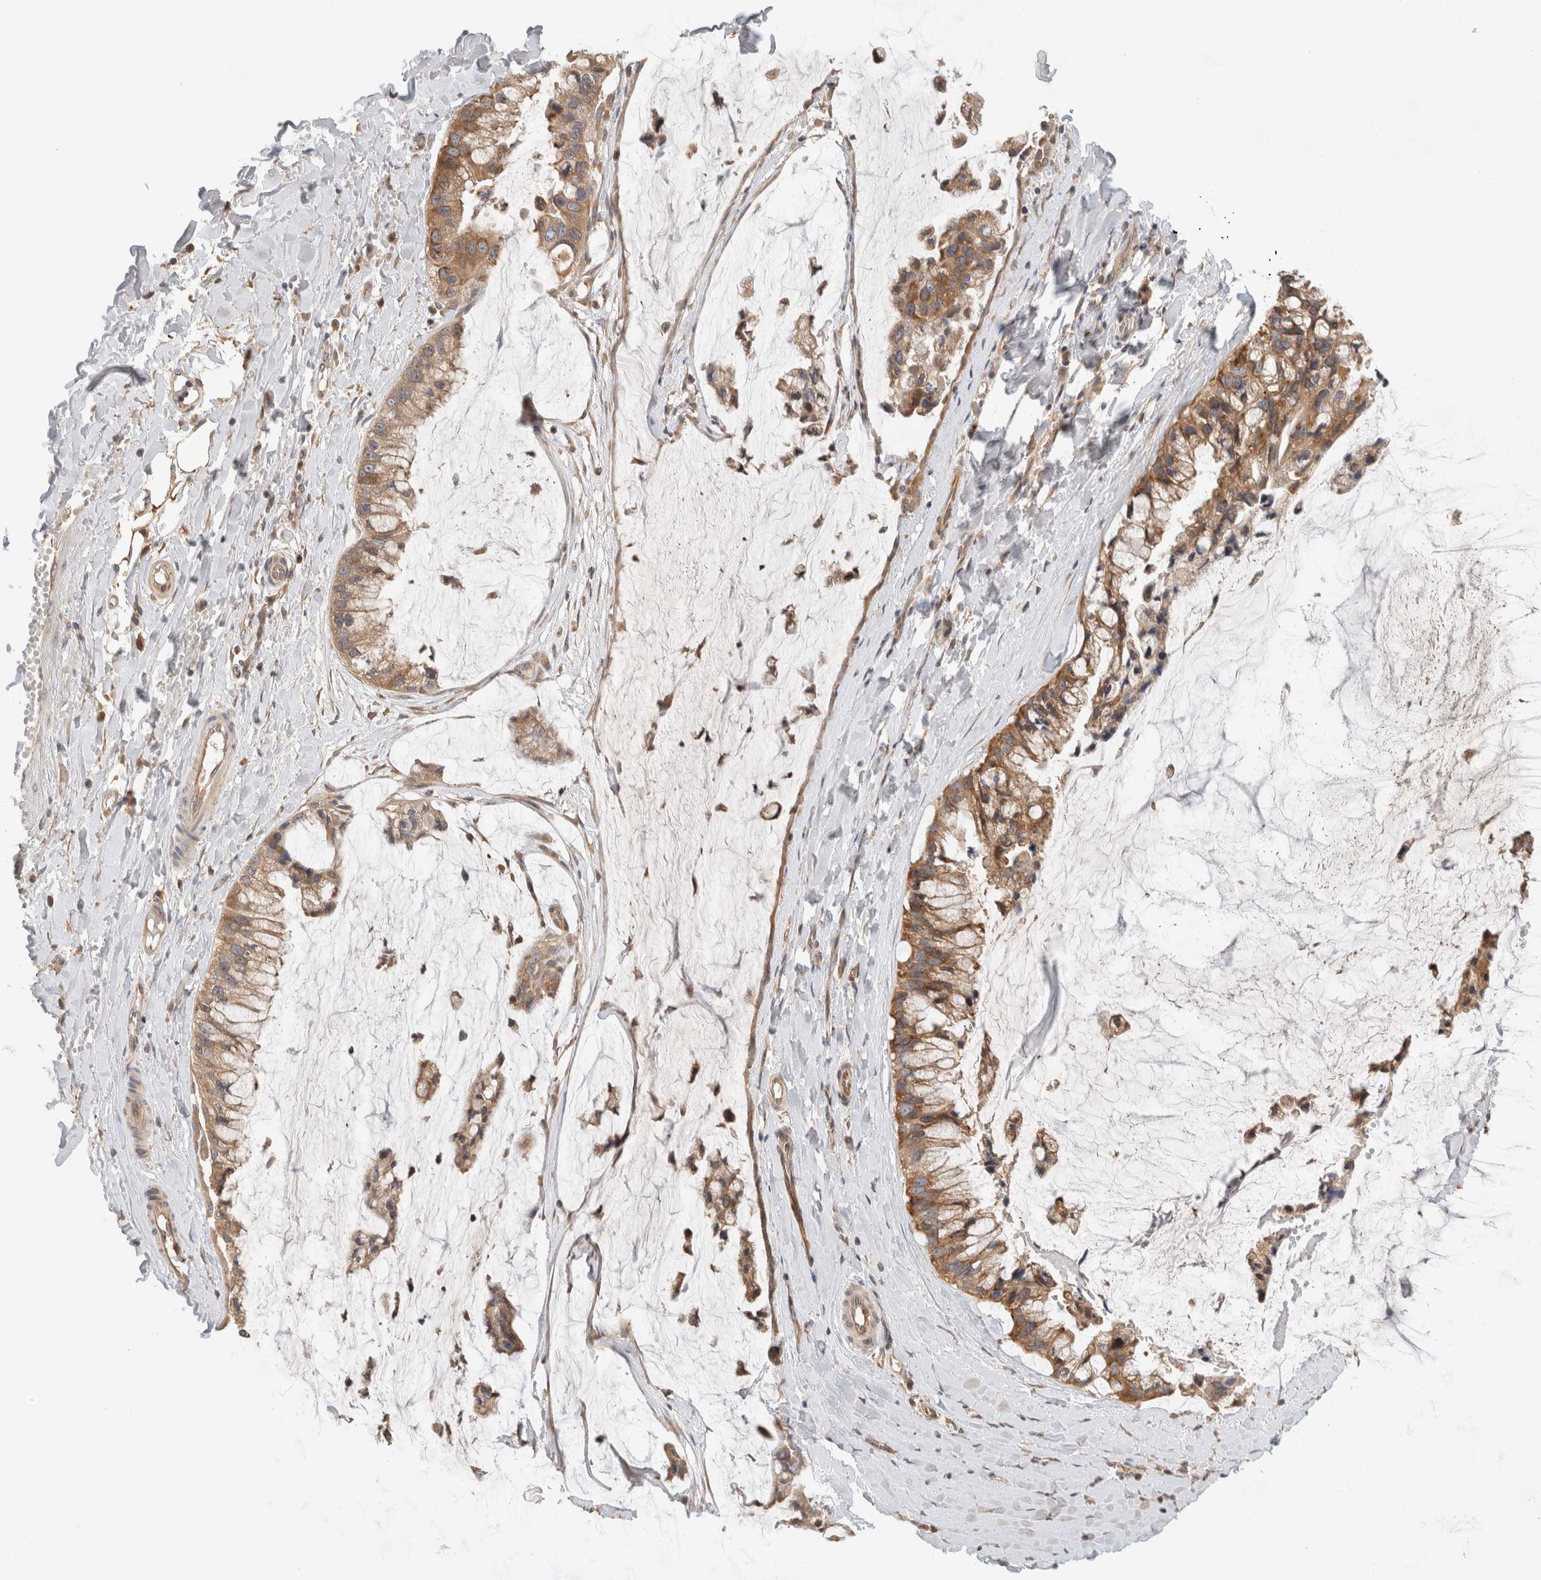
{"staining": {"intensity": "moderate", "quantity": ">75%", "location": "cytoplasmic/membranous"}, "tissue": "ovarian cancer", "cell_type": "Tumor cells", "image_type": "cancer", "snomed": [{"axis": "morphology", "description": "Cystadenocarcinoma, mucinous, NOS"}, {"axis": "topography", "description": "Ovary"}], "caption": "Mucinous cystadenocarcinoma (ovarian) was stained to show a protein in brown. There is medium levels of moderate cytoplasmic/membranous expression in about >75% of tumor cells. The staining was performed using DAB to visualize the protein expression in brown, while the nuclei were stained in blue with hematoxylin (Magnification: 20x).", "gene": "PUM1", "patient": {"sex": "female", "age": 39}}